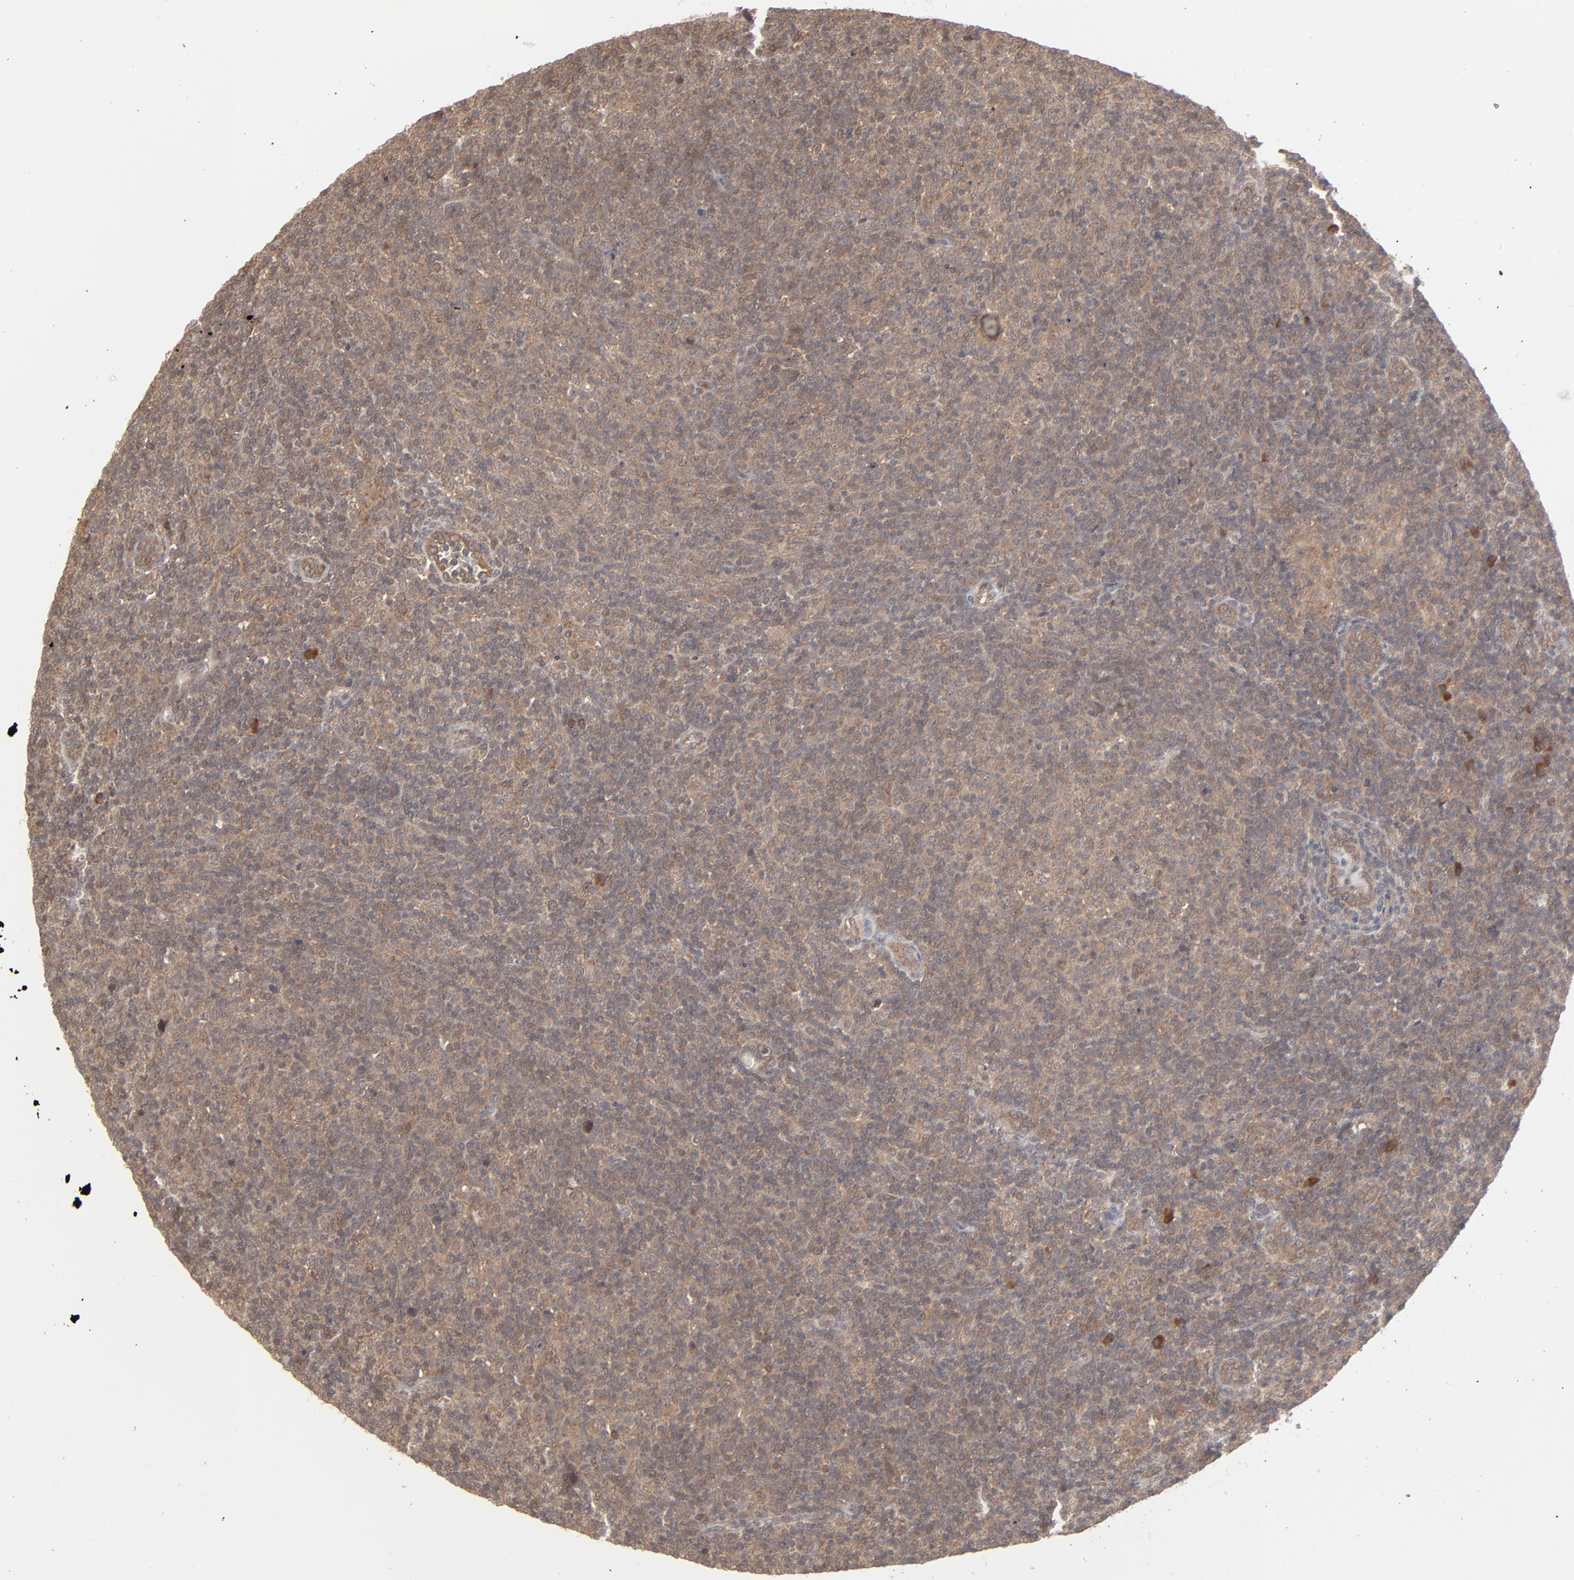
{"staining": {"intensity": "moderate", "quantity": ">75%", "location": "cytoplasmic/membranous"}, "tissue": "lymphoma", "cell_type": "Tumor cells", "image_type": "cancer", "snomed": [{"axis": "morphology", "description": "Malignant lymphoma, non-Hodgkin's type, Low grade"}, {"axis": "topography", "description": "Lymph node"}], "caption": "IHC staining of lymphoma, which demonstrates medium levels of moderate cytoplasmic/membranous staining in approximately >75% of tumor cells indicating moderate cytoplasmic/membranous protein expression. The staining was performed using DAB (3,3'-diaminobenzidine) (brown) for protein detection and nuclei were counterstained in hematoxylin (blue).", "gene": "SCFD1", "patient": {"sex": "male", "age": 70}}